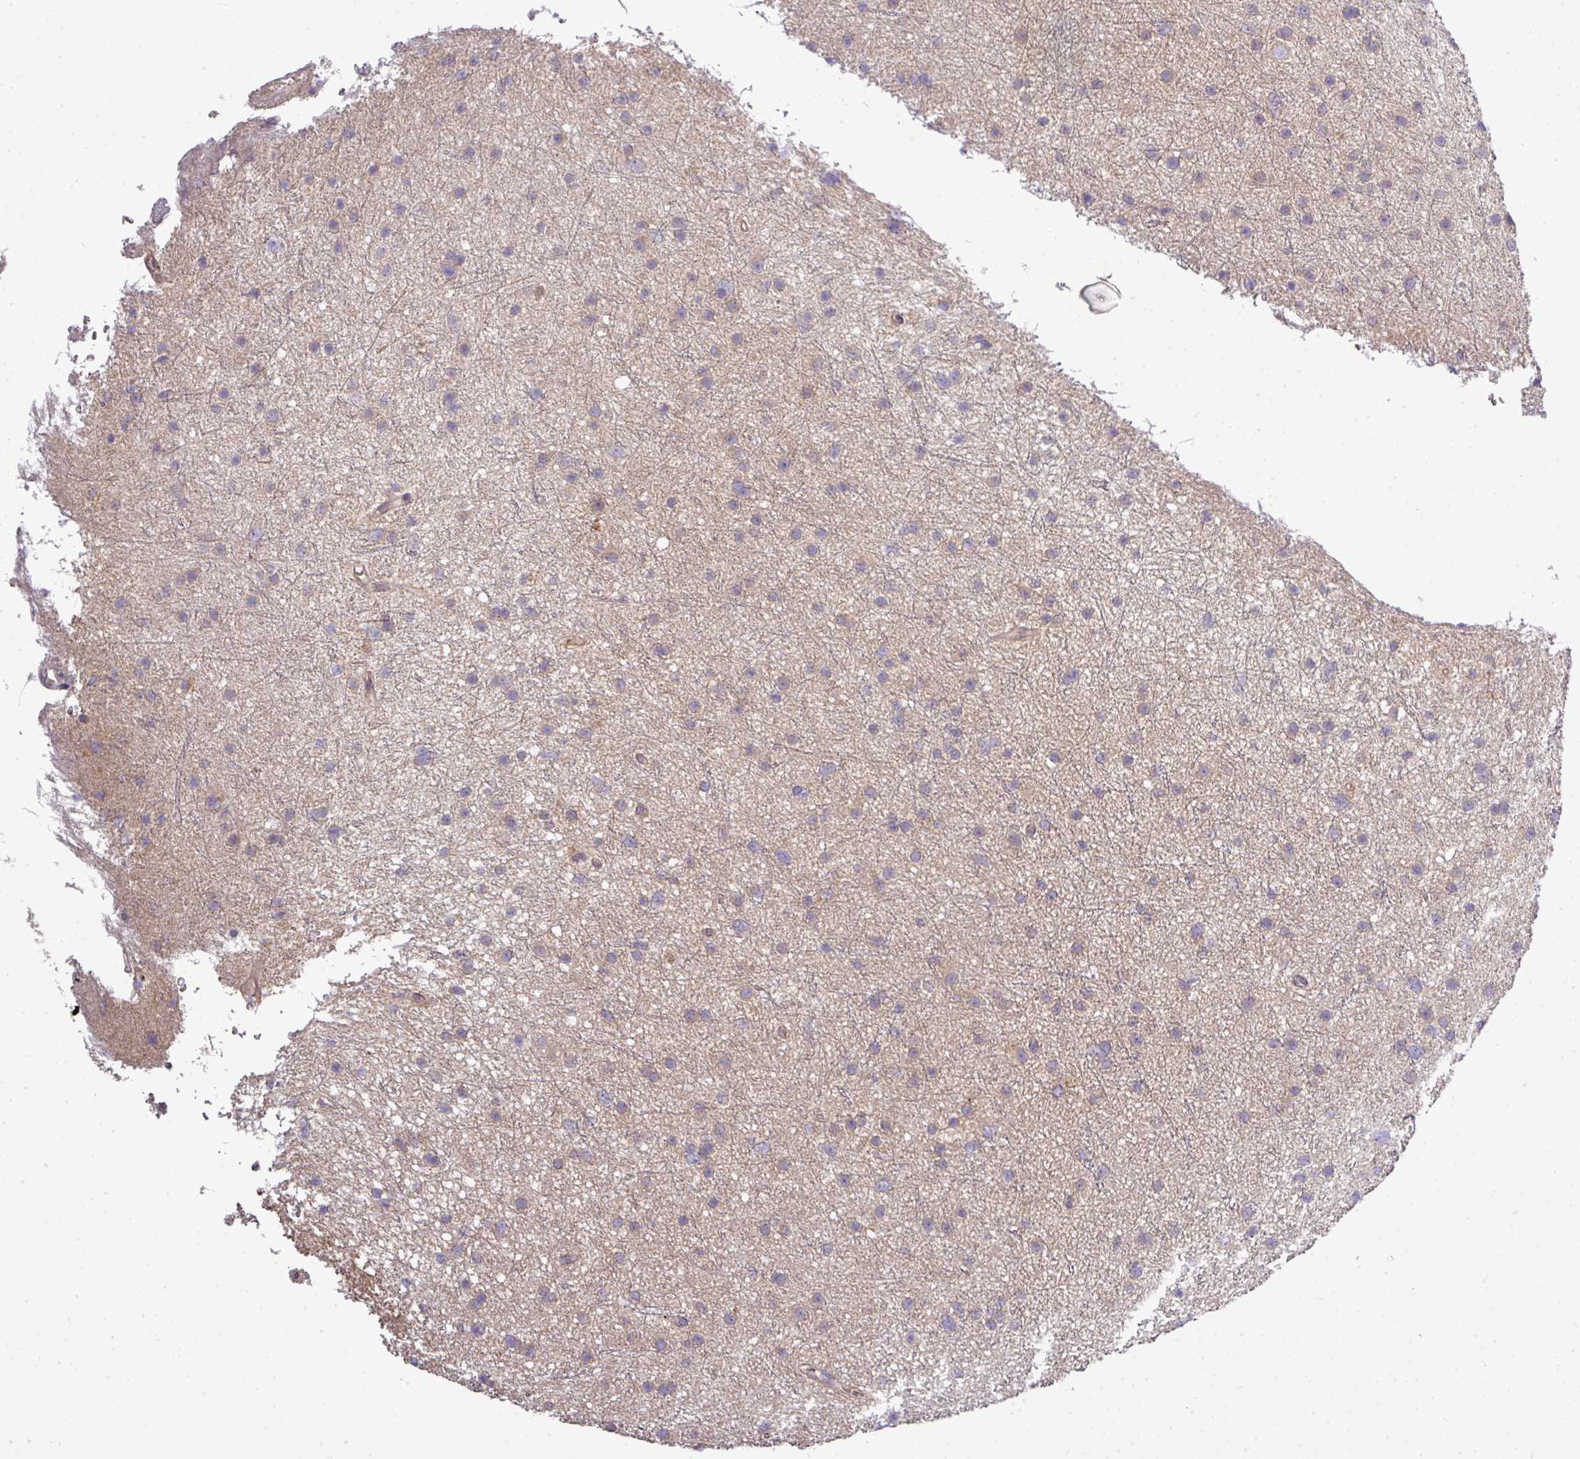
{"staining": {"intensity": "negative", "quantity": "none", "location": "none"}, "tissue": "glioma", "cell_type": "Tumor cells", "image_type": "cancer", "snomed": [{"axis": "morphology", "description": "Glioma, malignant, Low grade"}, {"axis": "topography", "description": "Cerebral cortex"}], "caption": "Tumor cells are negative for protein expression in human glioma.", "gene": "STAT5A", "patient": {"sex": "female", "age": 39}}